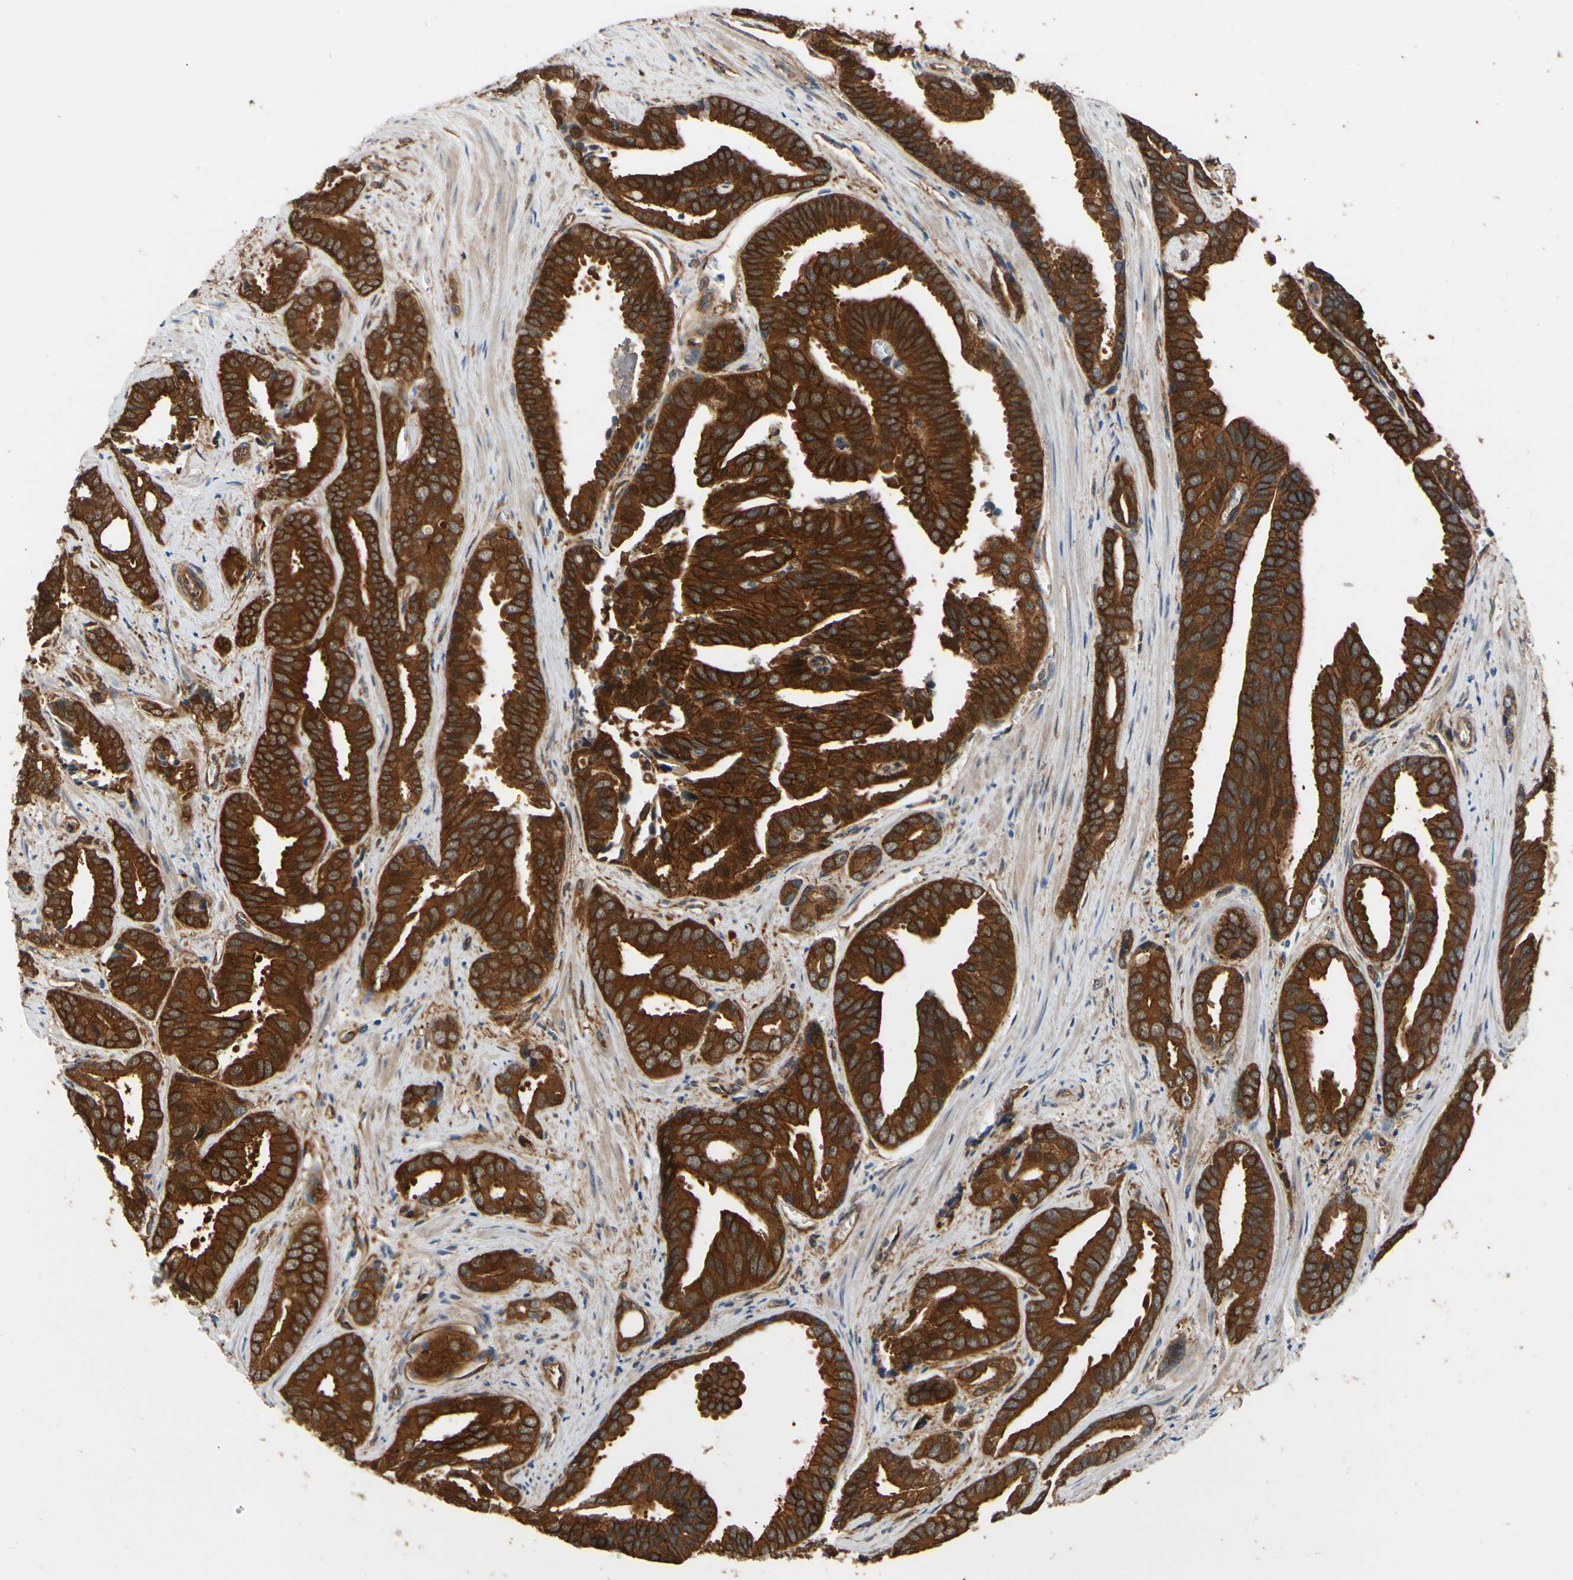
{"staining": {"intensity": "strong", "quantity": ">75%", "location": "cytoplasmic/membranous"}, "tissue": "prostate cancer", "cell_type": "Tumor cells", "image_type": "cancer", "snomed": [{"axis": "morphology", "description": "Adenocarcinoma, High grade"}, {"axis": "topography", "description": "Prostate"}], "caption": "Human prostate cancer stained with a protein marker demonstrates strong staining in tumor cells.", "gene": "CTTNBP2", "patient": {"sex": "male", "age": 67}}